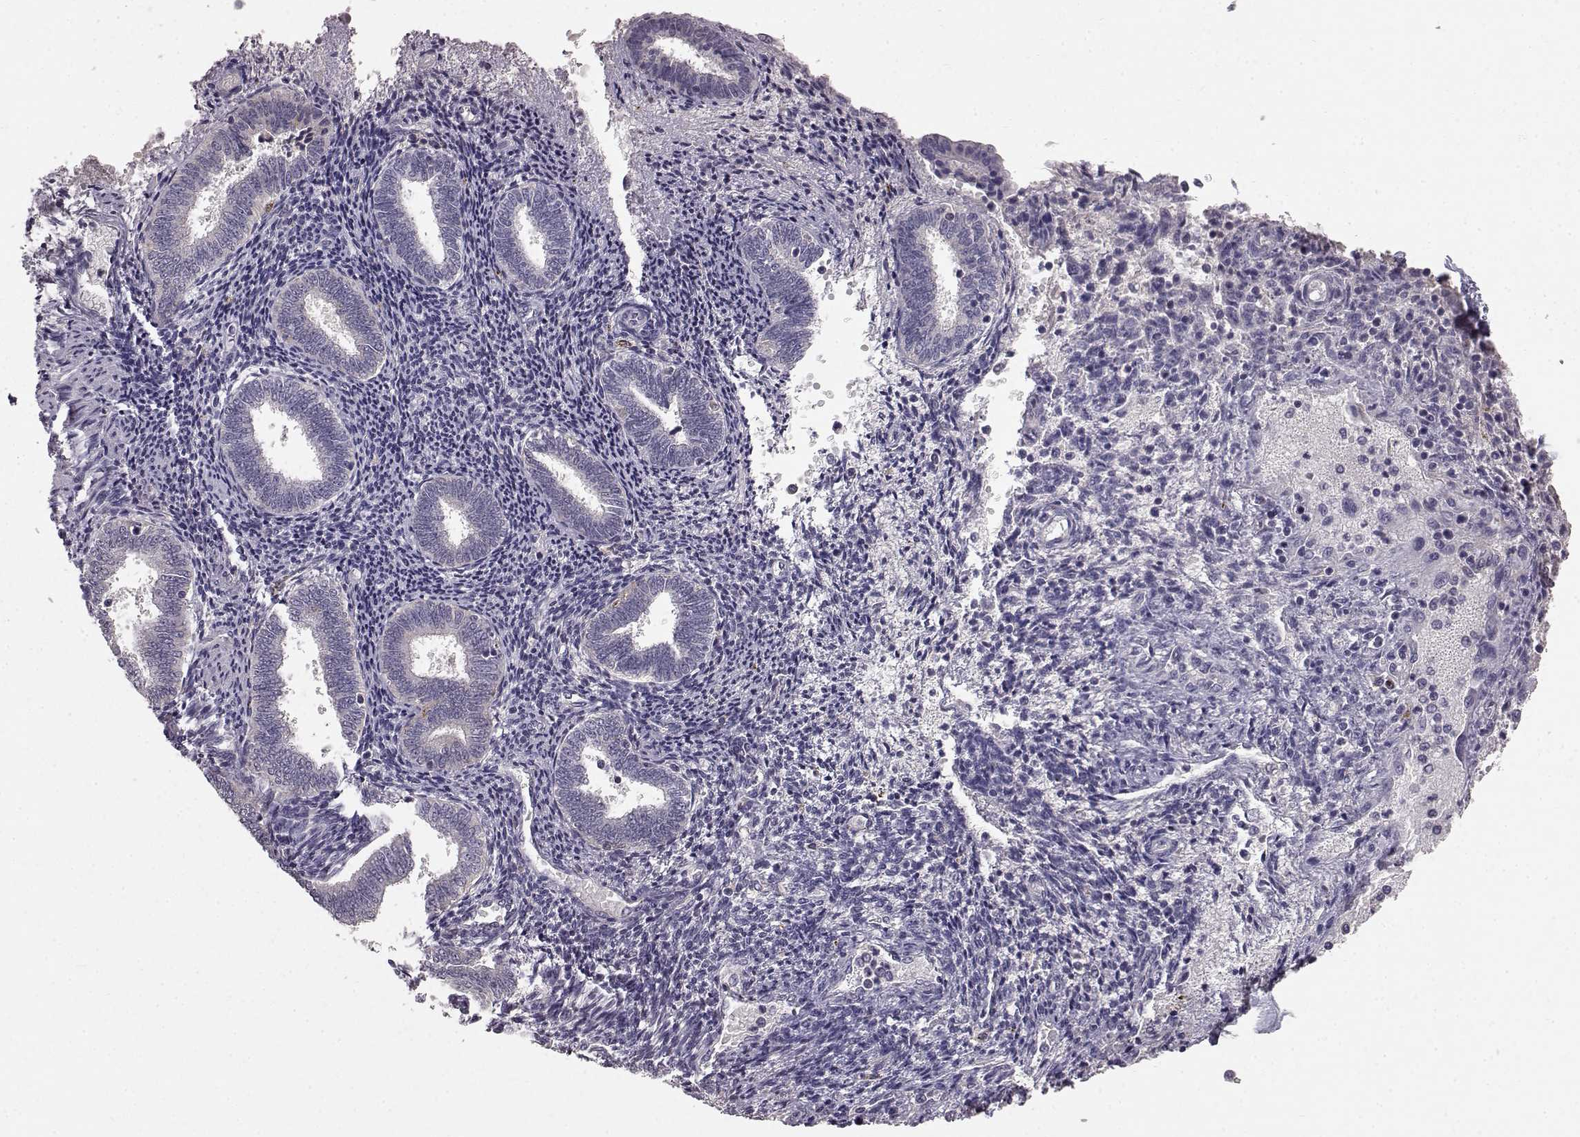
{"staining": {"intensity": "negative", "quantity": "none", "location": "none"}, "tissue": "endometrium", "cell_type": "Cells in endometrial stroma", "image_type": "normal", "snomed": [{"axis": "morphology", "description": "Normal tissue, NOS"}, {"axis": "topography", "description": "Endometrium"}], "caption": "Human endometrium stained for a protein using IHC demonstrates no expression in cells in endometrial stroma.", "gene": "CCNF", "patient": {"sex": "female", "age": 42}}